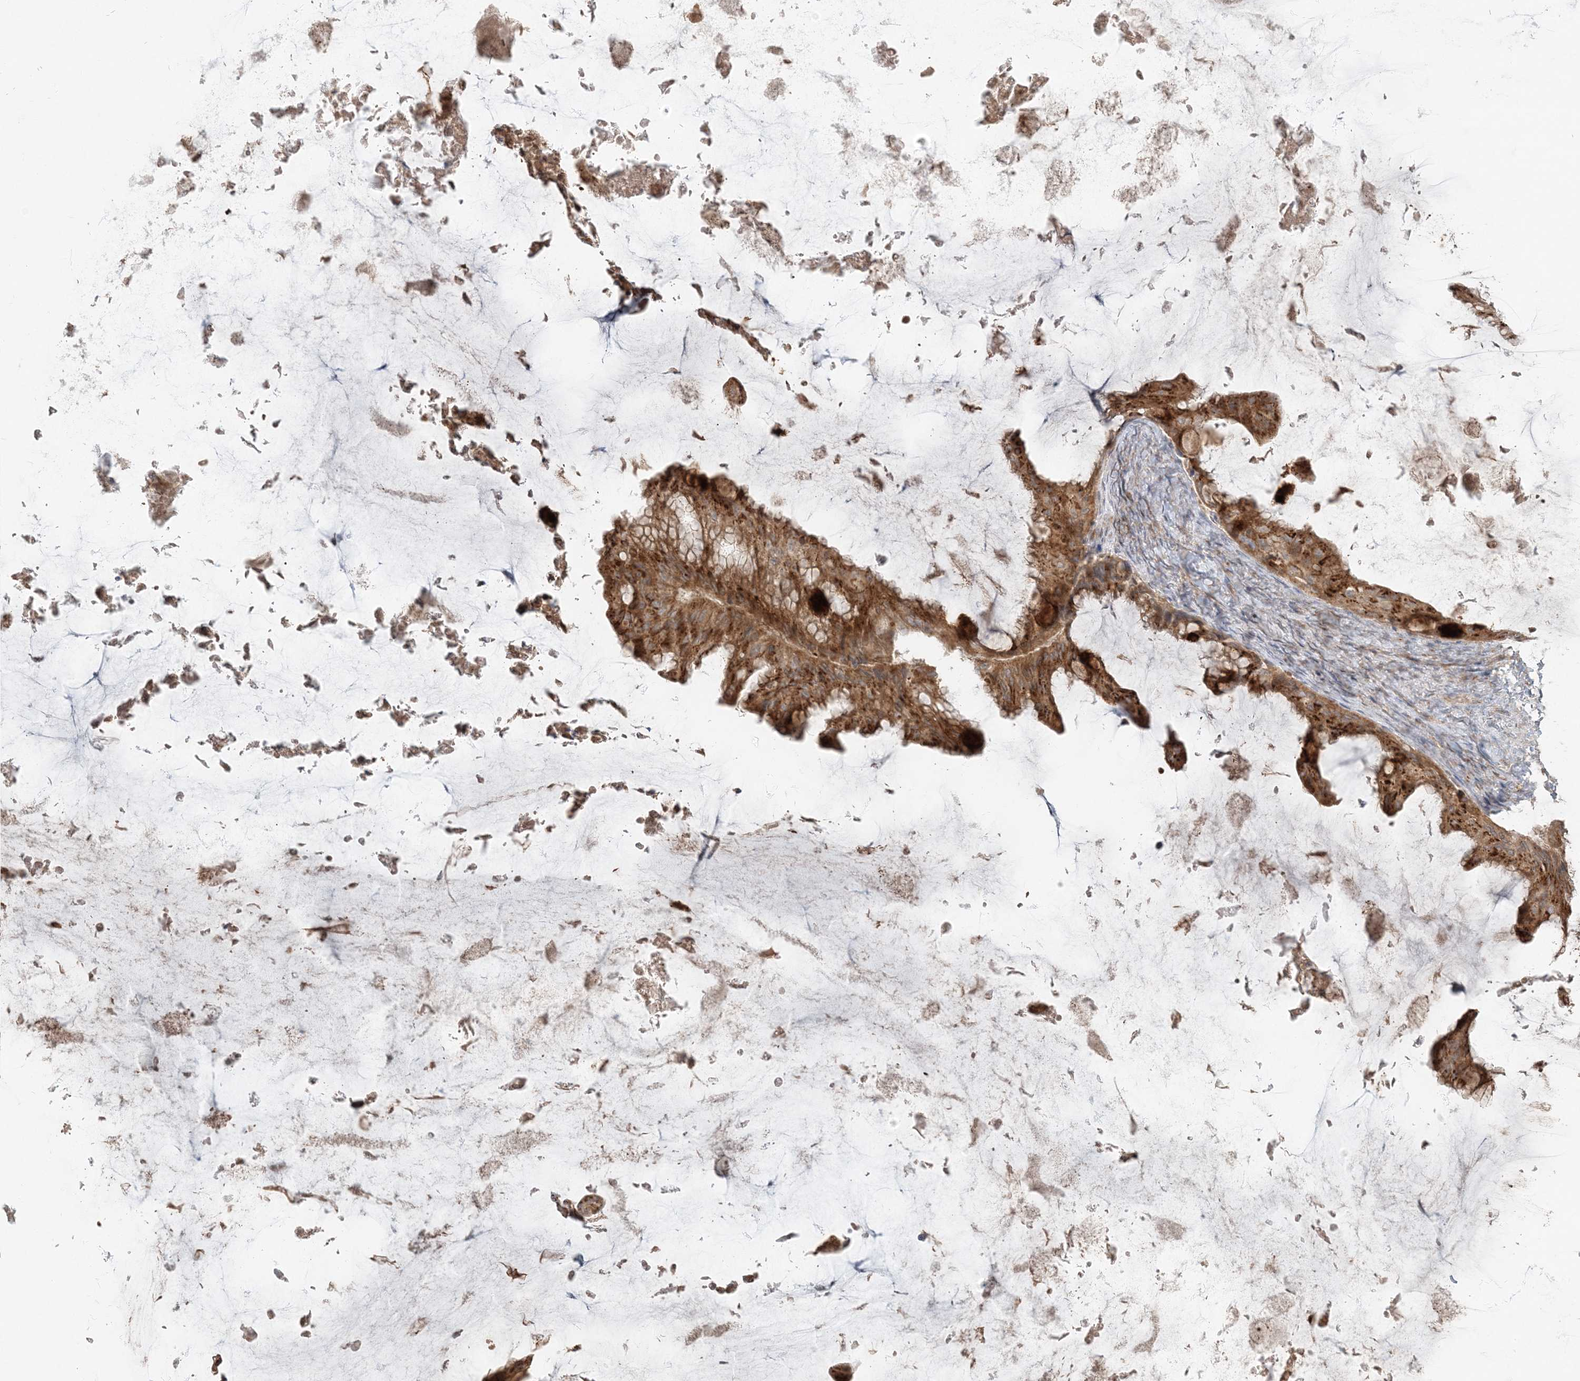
{"staining": {"intensity": "strong", "quantity": ">75%", "location": "cytoplasmic/membranous"}, "tissue": "ovarian cancer", "cell_type": "Tumor cells", "image_type": "cancer", "snomed": [{"axis": "morphology", "description": "Cystadenocarcinoma, mucinous, NOS"}, {"axis": "topography", "description": "Ovary"}], "caption": "Brown immunohistochemical staining in human ovarian cancer exhibits strong cytoplasmic/membranous staining in approximately >75% of tumor cells.", "gene": "RAB14", "patient": {"sex": "female", "age": 61}}